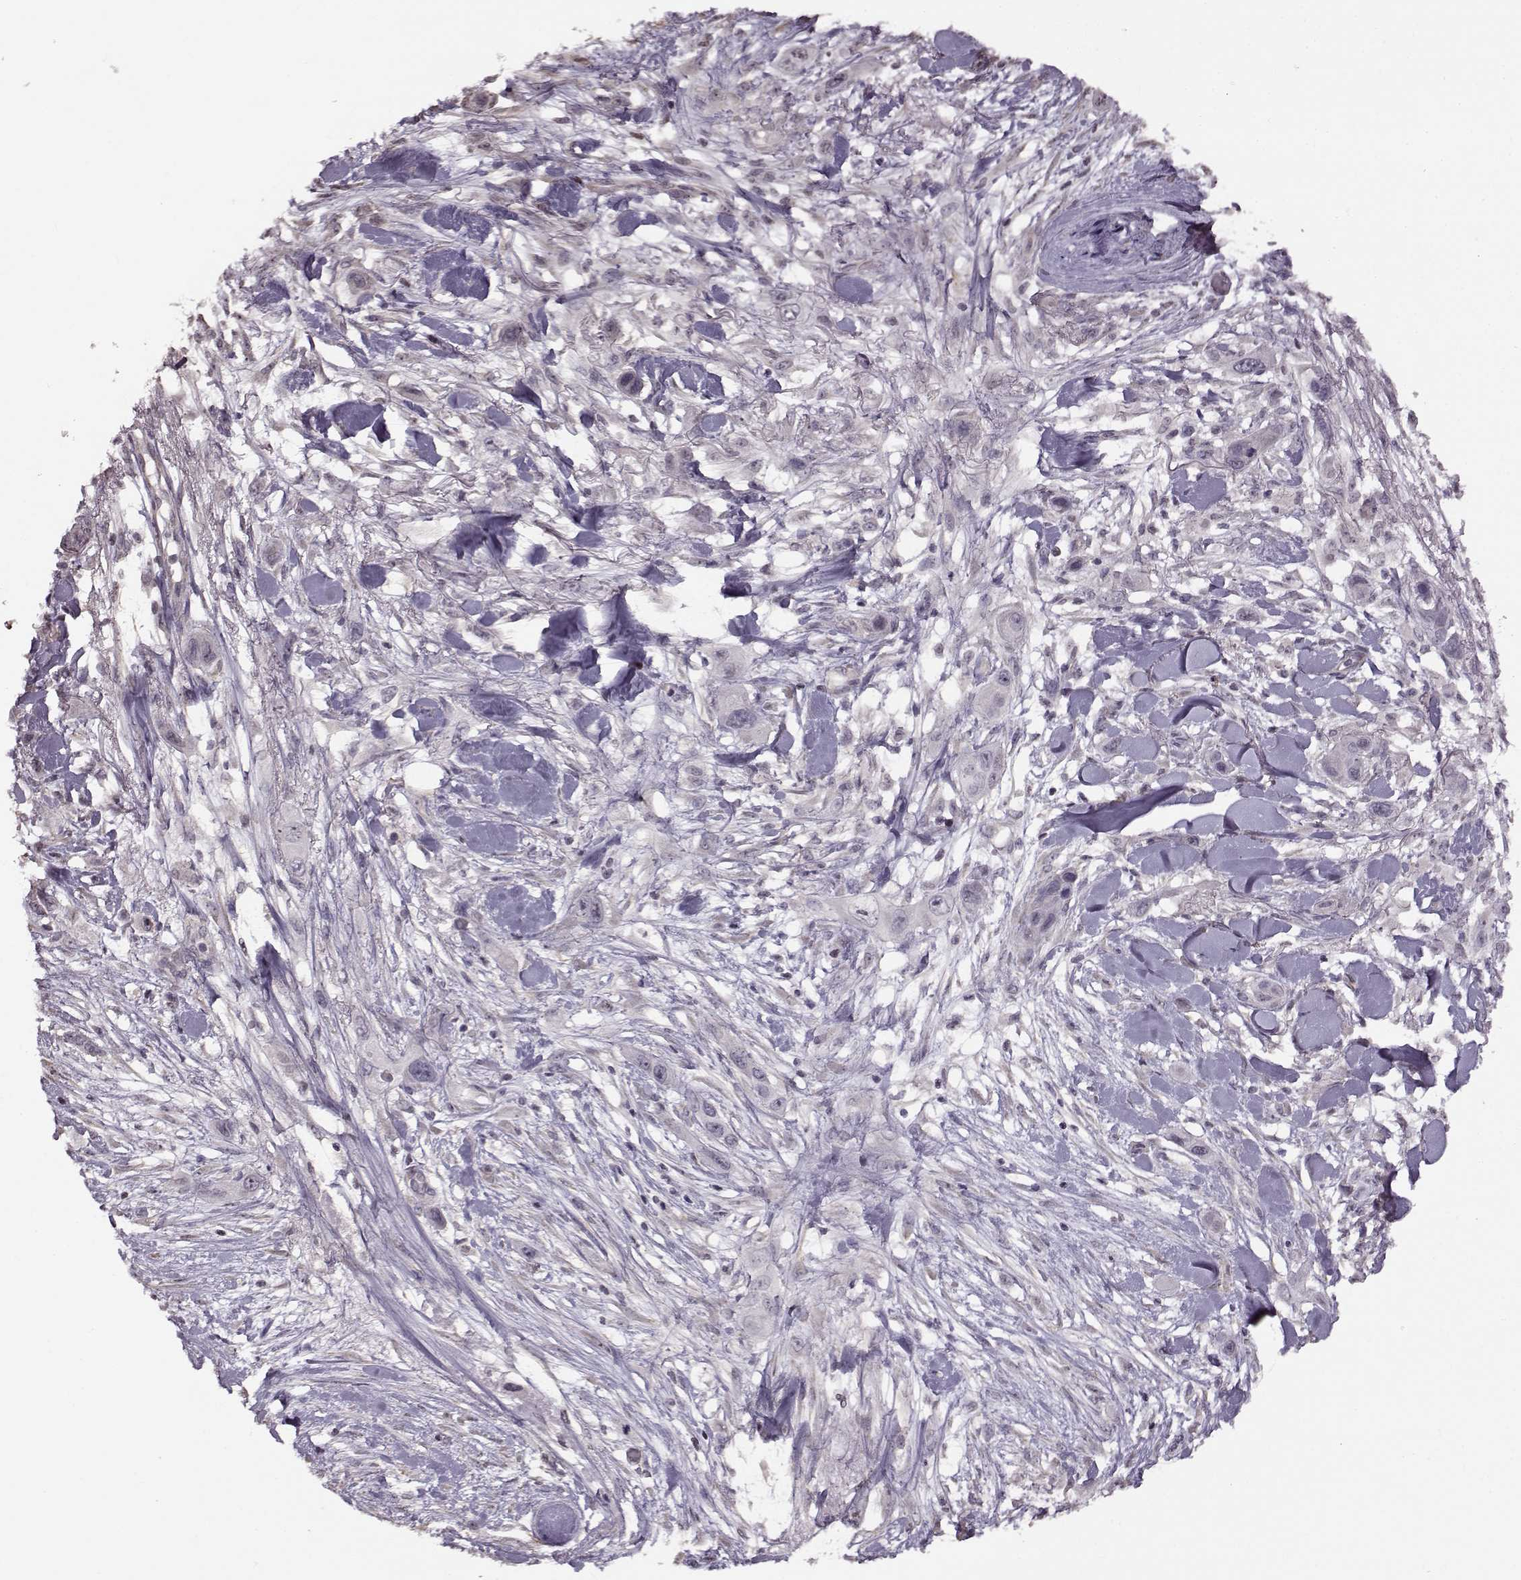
{"staining": {"intensity": "negative", "quantity": "none", "location": "none"}, "tissue": "skin cancer", "cell_type": "Tumor cells", "image_type": "cancer", "snomed": [{"axis": "morphology", "description": "Squamous cell carcinoma, NOS"}, {"axis": "topography", "description": "Skin"}], "caption": "IHC image of human squamous cell carcinoma (skin) stained for a protein (brown), which displays no positivity in tumor cells.", "gene": "FSHB", "patient": {"sex": "male", "age": 79}}